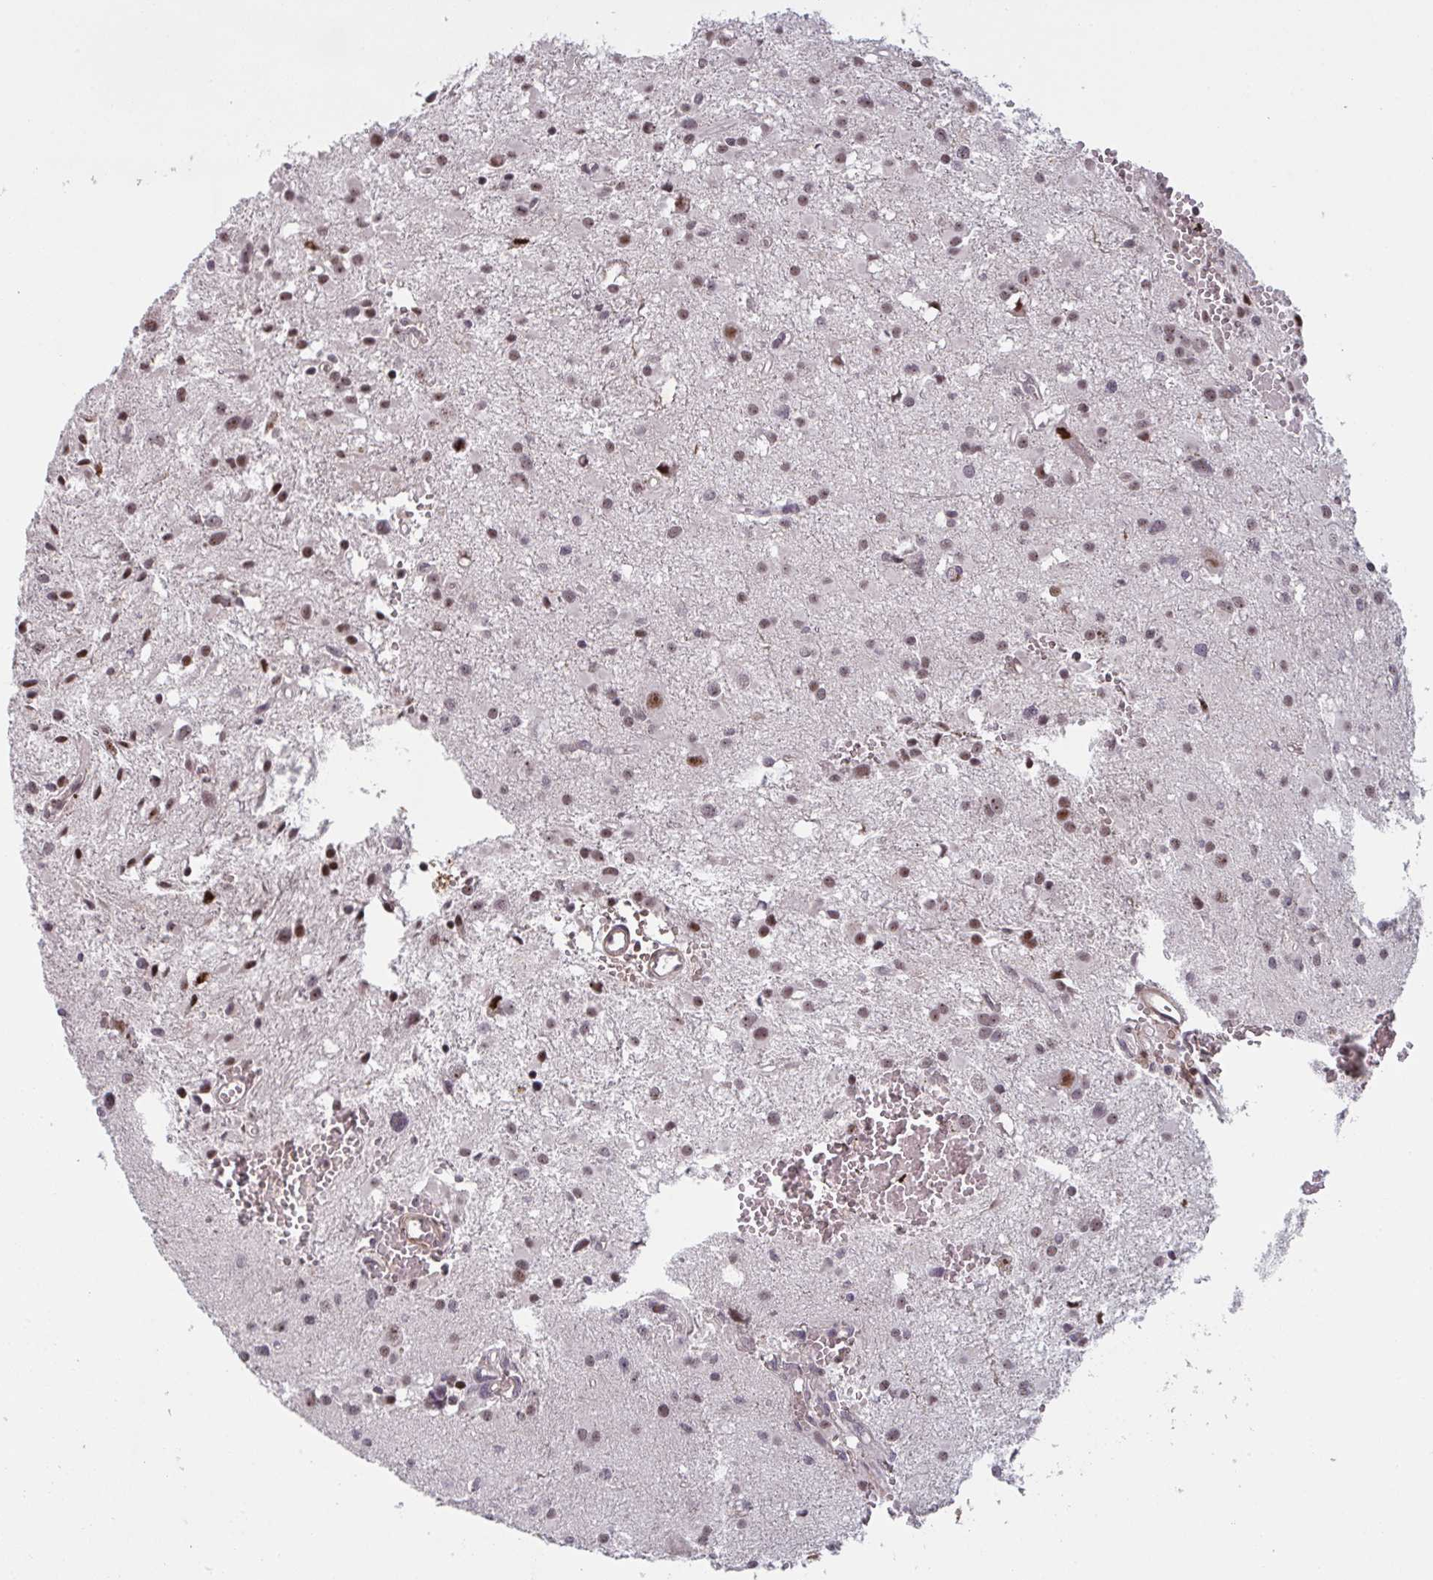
{"staining": {"intensity": "moderate", "quantity": "25%-75%", "location": "nuclear"}, "tissue": "glioma", "cell_type": "Tumor cells", "image_type": "cancer", "snomed": [{"axis": "morphology", "description": "Glioma, malignant, High grade"}, {"axis": "topography", "description": "Brain"}], "caption": "Immunohistochemical staining of glioma shows moderate nuclear protein expression in approximately 25%-75% of tumor cells.", "gene": "NLRP13", "patient": {"sex": "male", "age": 54}}